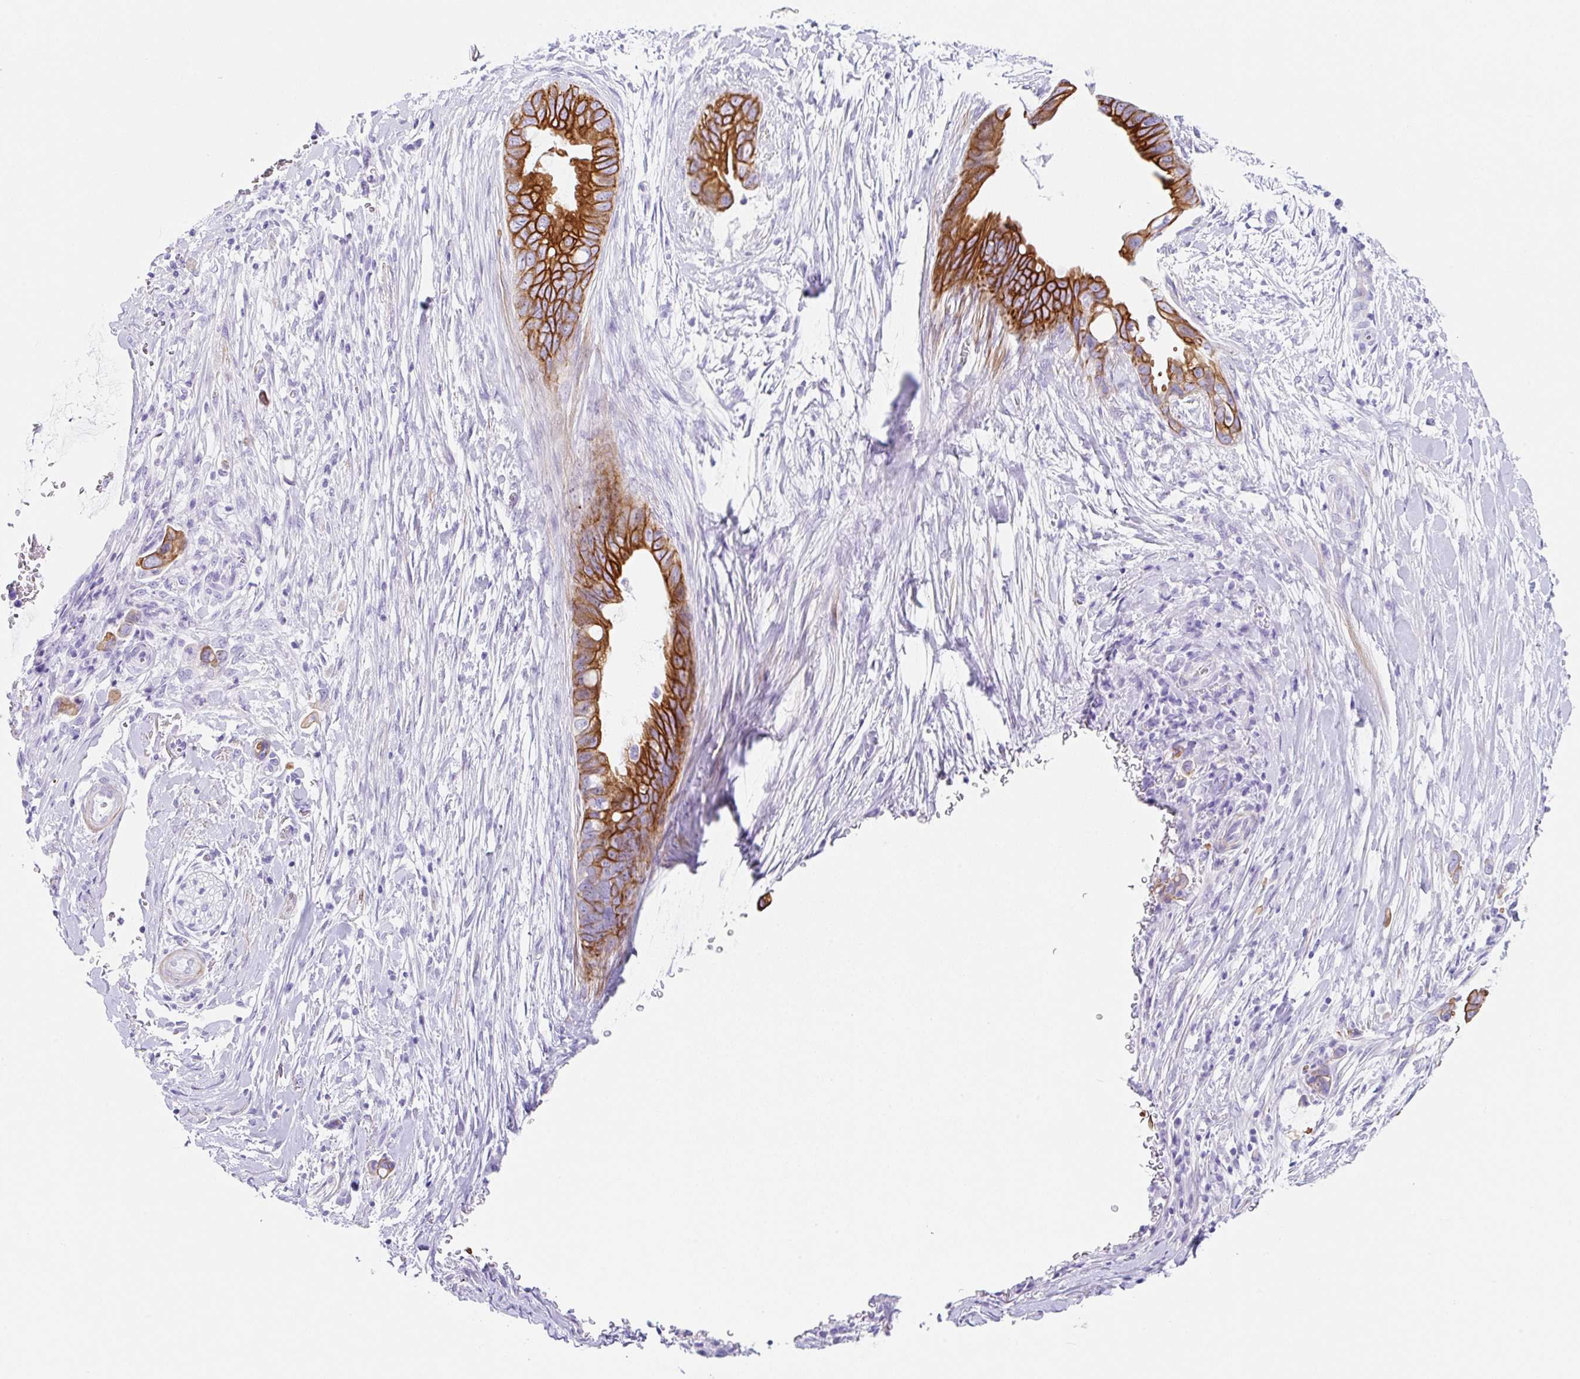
{"staining": {"intensity": "strong", "quantity": ">75%", "location": "cytoplasmic/membranous"}, "tissue": "pancreatic cancer", "cell_type": "Tumor cells", "image_type": "cancer", "snomed": [{"axis": "morphology", "description": "Adenocarcinoma, NOS"}, {"axis": "topography", "description": "Pancreas"}], "caption": "IHC photomicrograph of pancreatic cancer stained for a protein (brown), which exhibits high levels of strong cytoplasmic/membranous positivity in about >75% of tumor cells.", "gene": "CLDND2", "patient": {"sex": "male", "age": 75}}